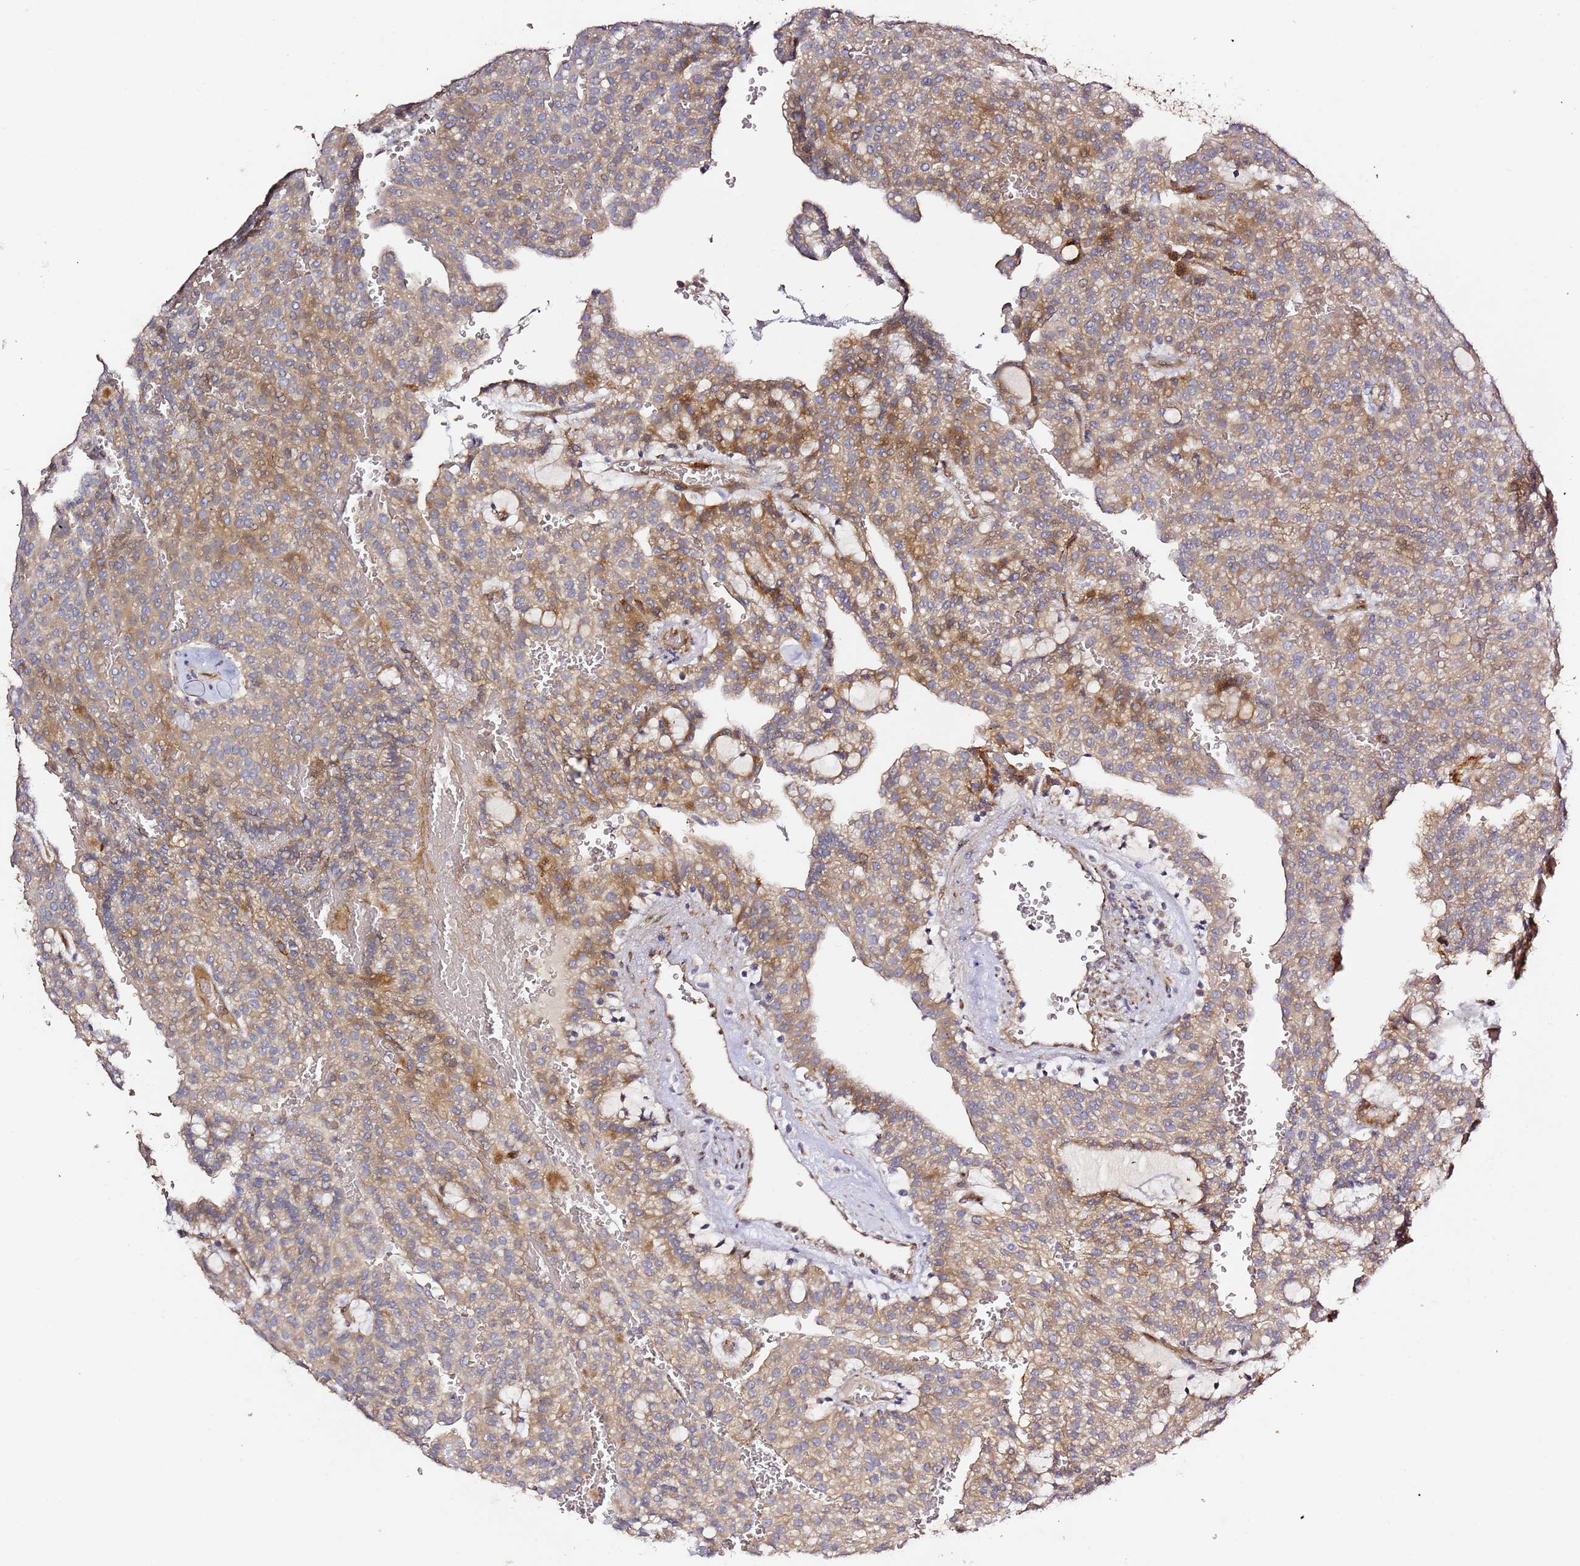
{"staining": {"intensity": "moderate", "quantity": "25%-75%", "location": "cytoplasmic/membranous"}, "tissue": "renal cancer", "cell_type": "Tumor cells", "image_type": "cancer", "snomed": [{"axis": "morphology", "description": "Adenocarcinoma, NOS"}, {"axis": "topography", "description": "Kidney"}], "caption": "IHC micrograph of renal cancer (adenocarcinoma) stained for a protein (brown), which shows medium levels of moderate cytoplasmic/membranous expression in about 25%-75% of tumor cells.", "gene": "HSD17B7", "patient": {"sex": "male", "age": 63}}